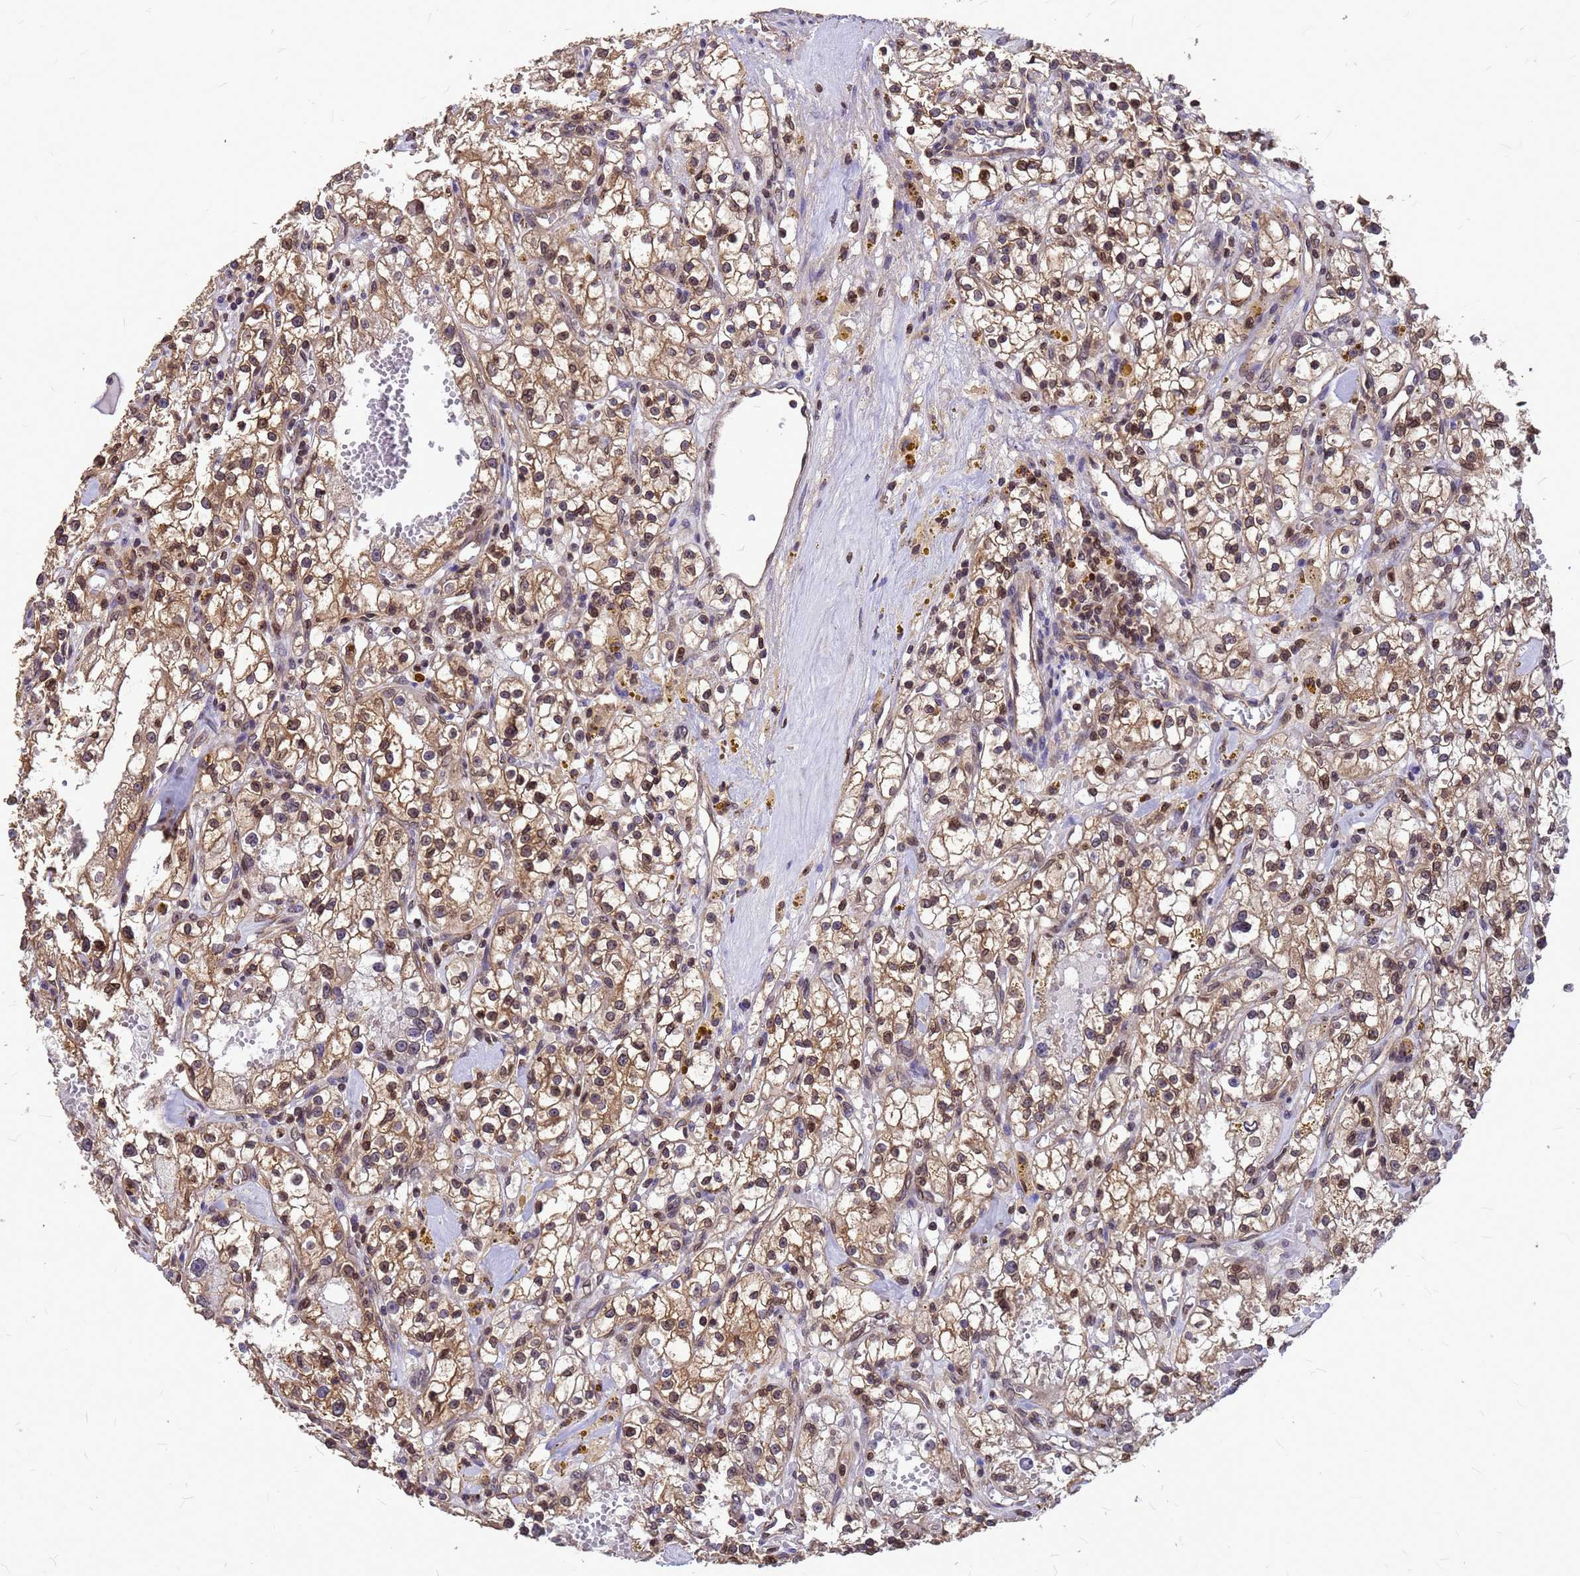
{"staining": {"intensity": "moderate", "quantity": ">75%", "location": "cytoplasmic/membranous,nuclear"}, "tissue": "renal cancer", "cell_type": "Tumor cells", "image_type": "cancer", "snomed": [{"axis": "morphology", "description": "Adenocarcinoma, NOS"}, {"axis": "topography", "description": "Kidney"}], "caption": "Adenocarcinoma (renal) was stained to show a protein in brown. There is medium levels of moderate cytoplasmic/membranous and nuclear expression in approximately >75% of tumor cells.", "gene": "C1orf35", "patient": {"sex": "male", "age": 56}}